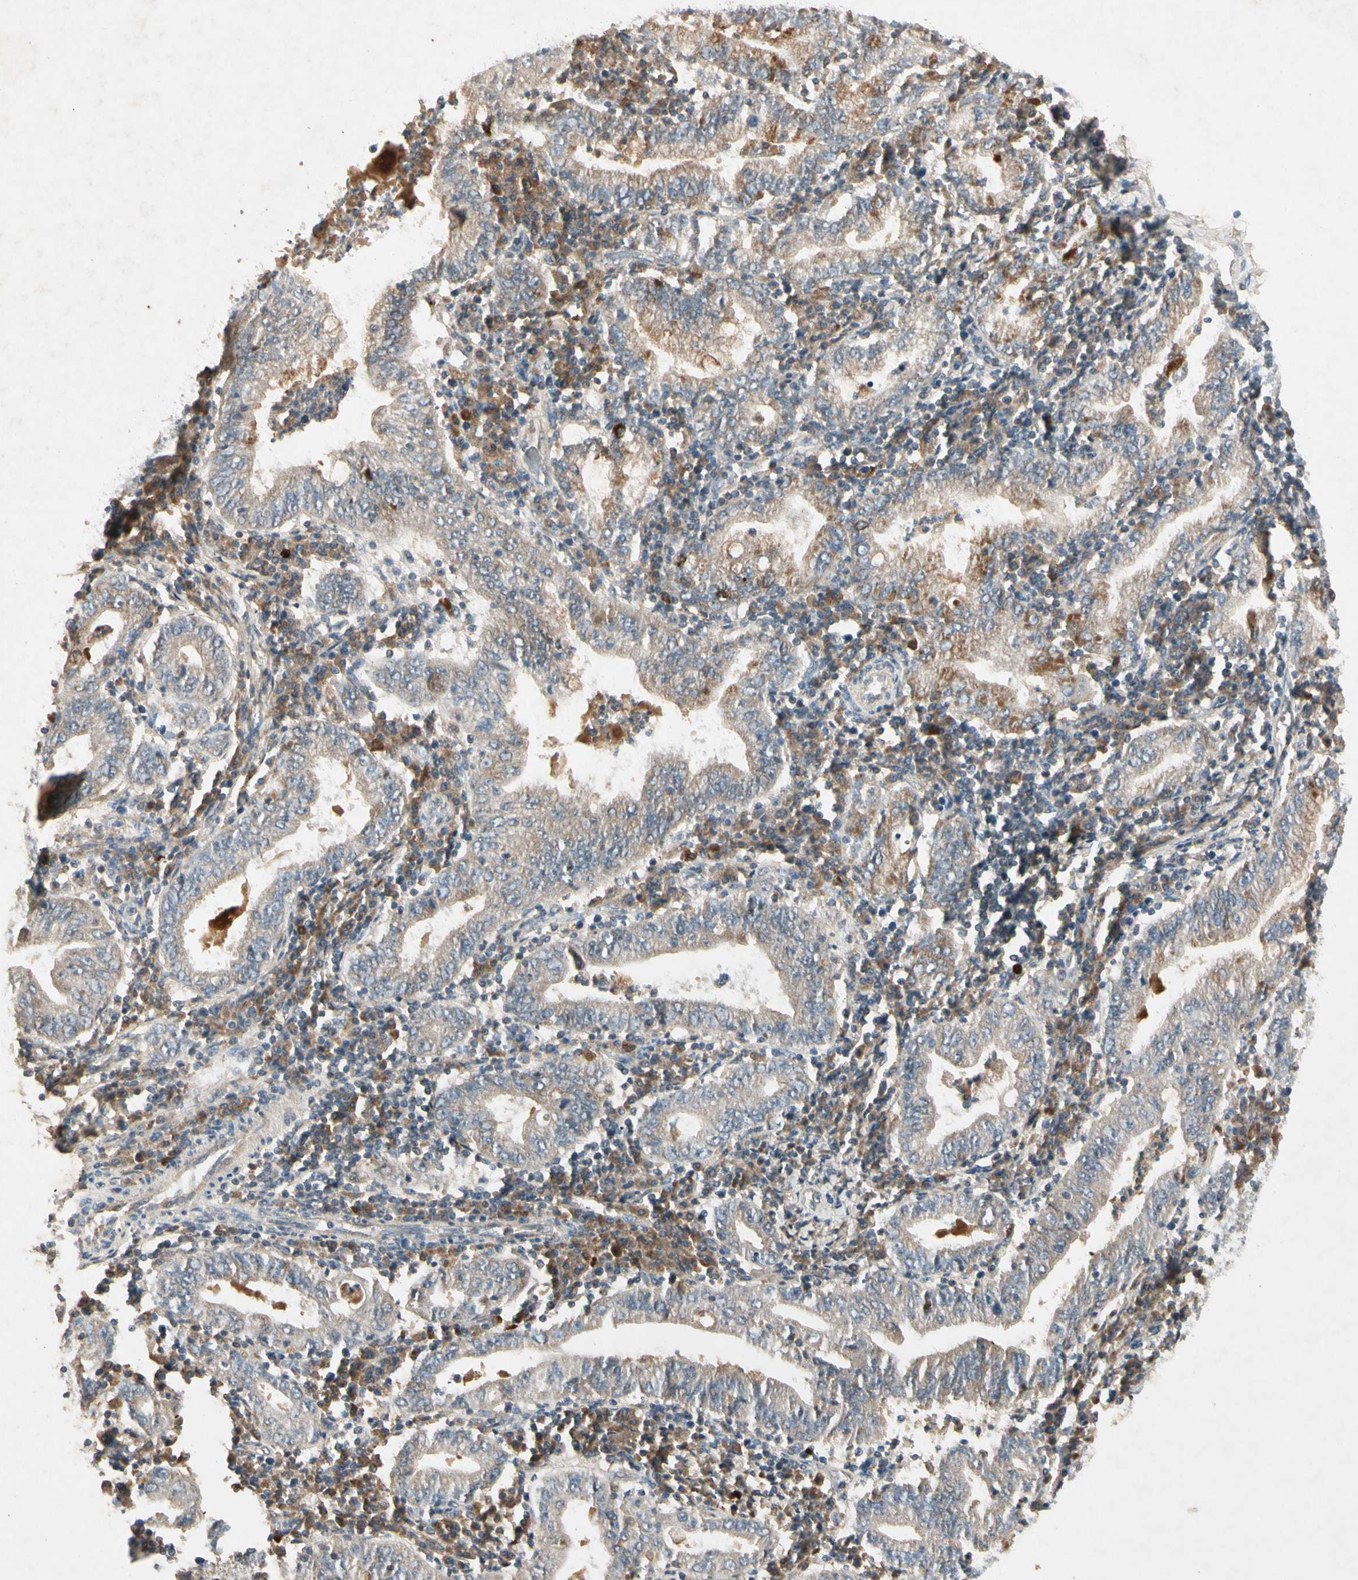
{"staining": {"intensity": "weak", "quantity": "<25%", "location": "cytoplasmic/membranous"}, "tissue": "stomach cancer", "cell_type": "Tumor cells", "image_type": "cancer", "snomed": [{"axis": "morphology", "description": "Normal tissue, NOS"}, {"axis": "morphology", "description": "Adenocarcinoma, NOS"}, {"axis": "topography", "description": "Esophagus"}, {"axis": "topography", "description": "Stomach, upper"}, {"axis": "topography", "description": "Peripheral nerve tissue"}], "caption": "DAB (3,3'-diaminobenzidine) immunohistochemical staining of human adenocarcinoma (stomach) displays no significant staining in tumor cells.", "gene": "GPLD1", "patient": {"sex": "male", "age": 62}}